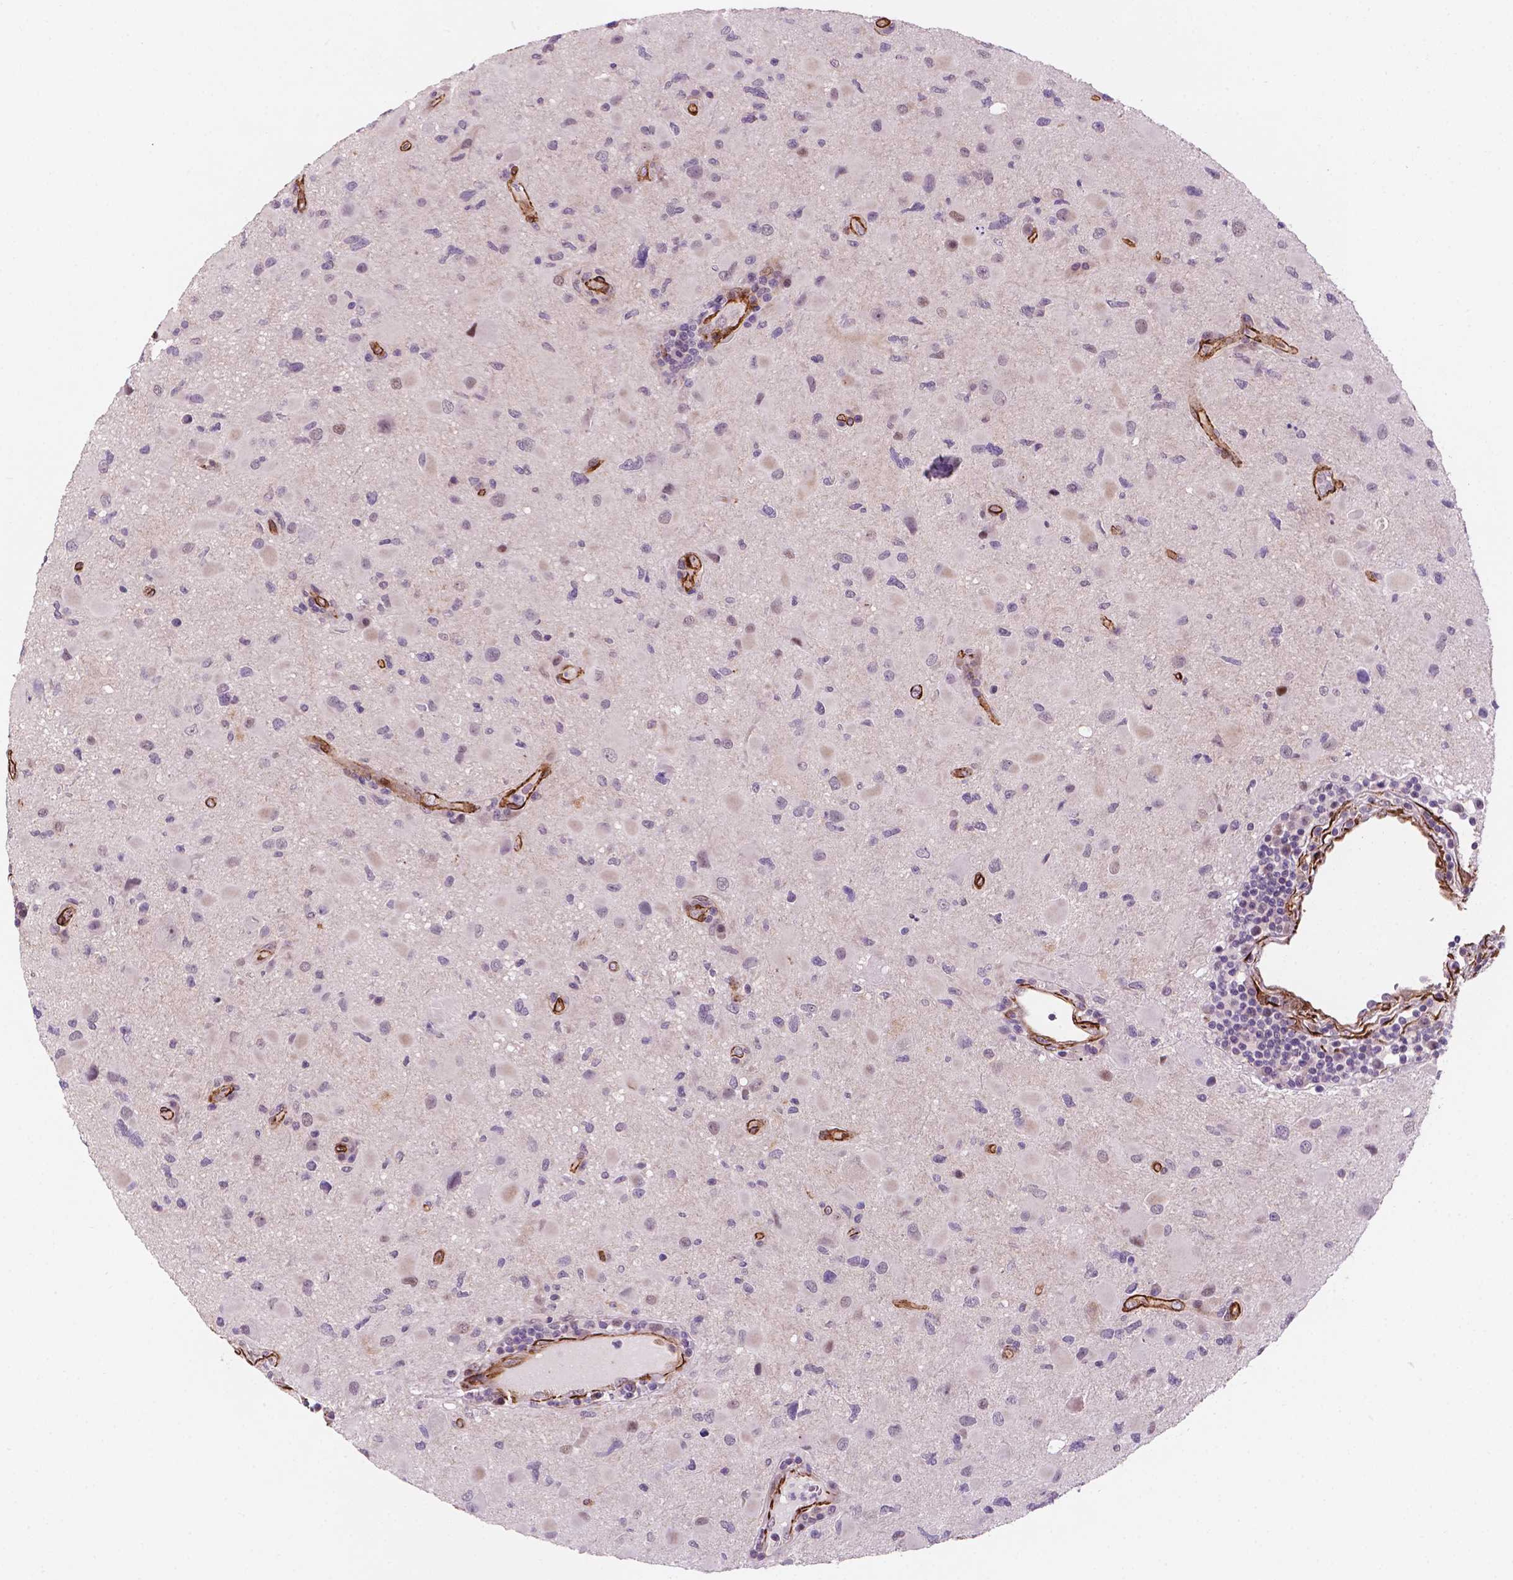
{"staining": {"intensity": "negative", "quantity": "none", "location": "none"}, "tissue": "glioma", "cell_type": "Tumor cells", "image_type": "cancer", "snomed": [{"axis": "morphology", "description": "Glioma, malignant, Low grade"}, {"axis": "topography", "description": "Brain"}], "caption": "The photomicrograph displays no staining of tumor cells in glioma. (Brightfield microscopy of DAB (3,3'-diaminobenzidine) IHC at high magnification).", "gene": "EGFL8", "patient": {"sex": "female", "age": 32}}